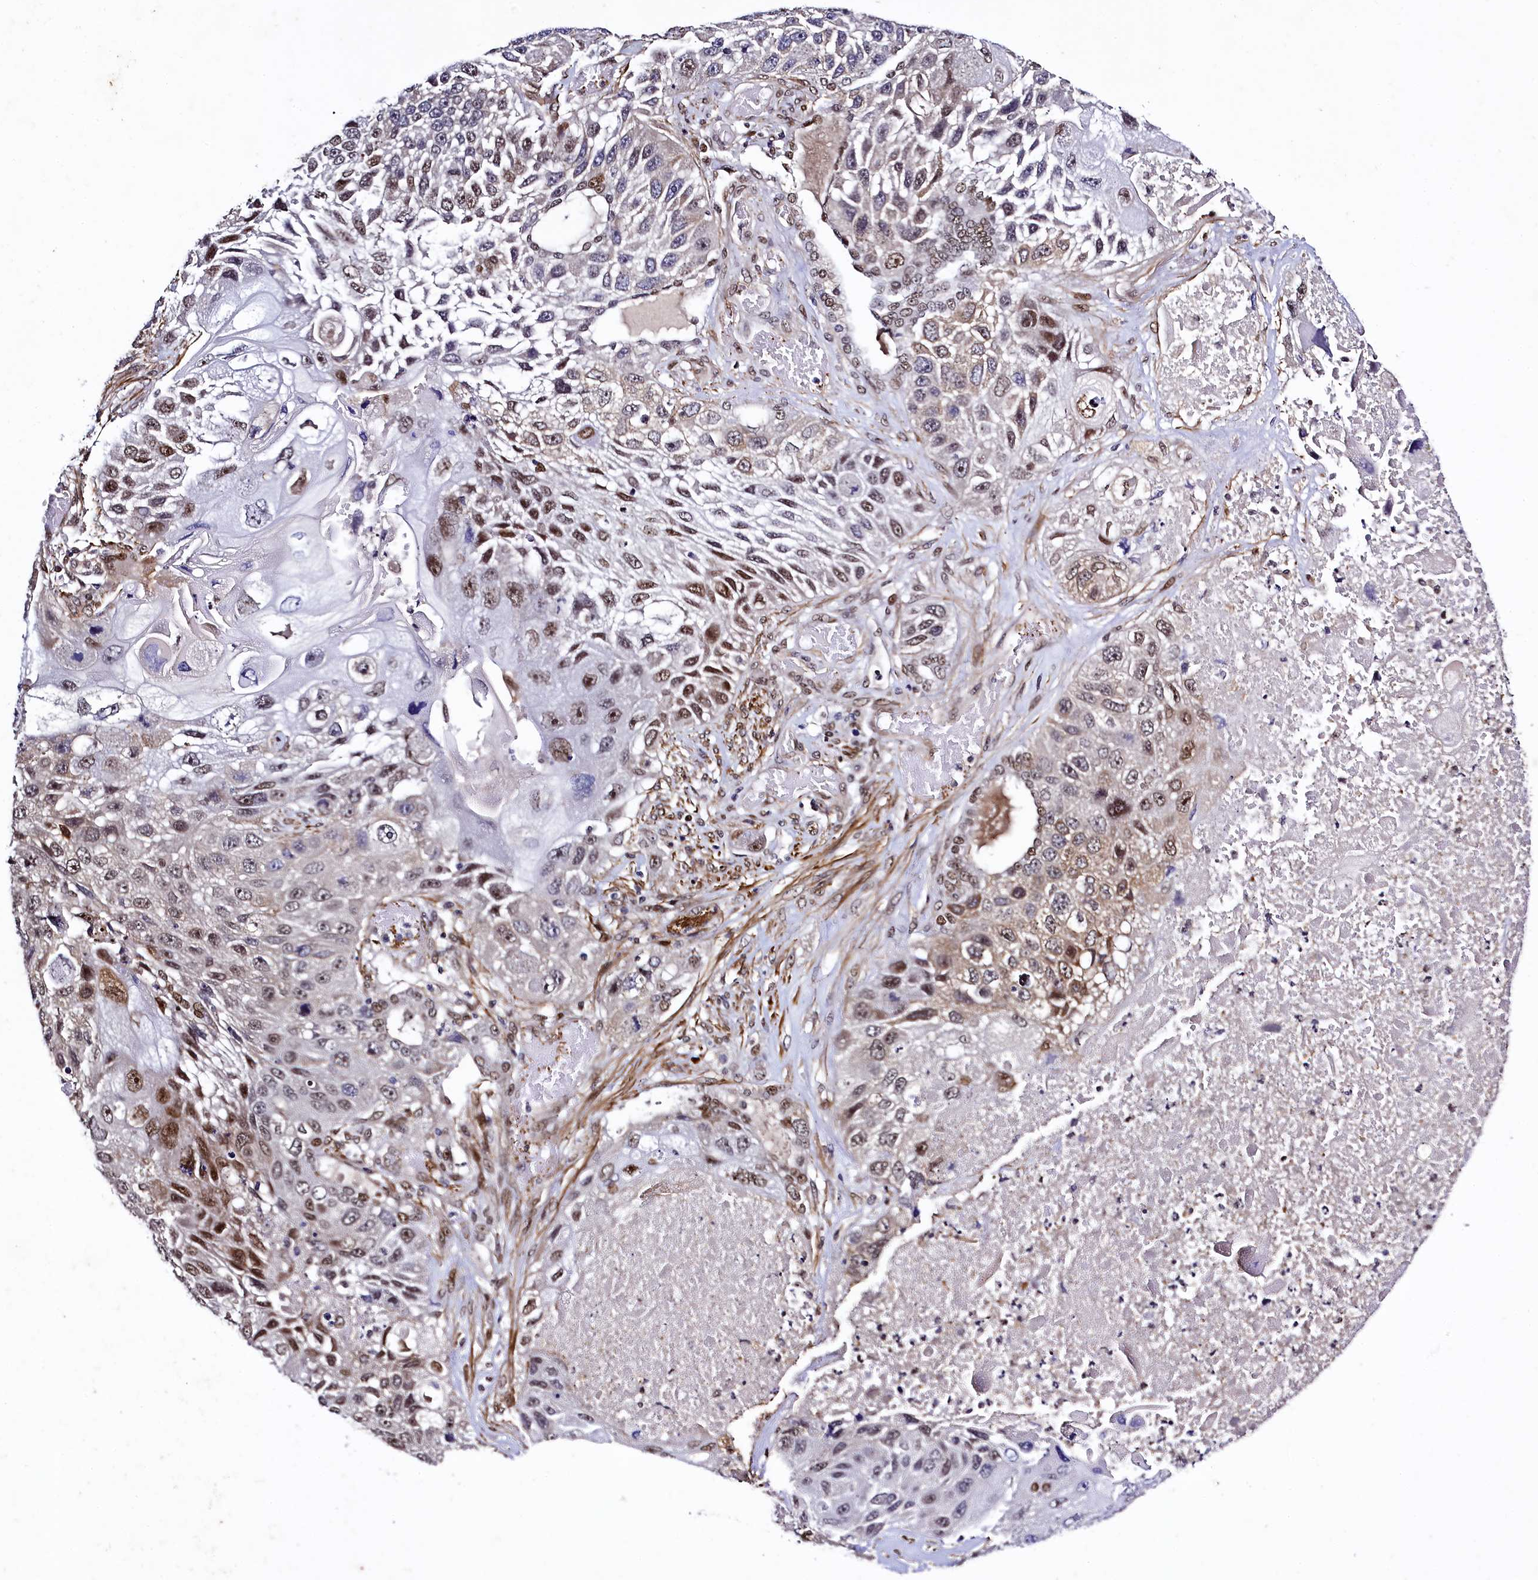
{"staining": {"intensity": "moderate", "quantity": "25%-75%", "location": "cytoplasmic/membranous,nuclear"}, "tissue": "lung cancer", "cell_type": "Tumor cells", "image_type": "cancer", "snomed": [{"axis": "morphology", "description": "Squamous cell carcinoma, NOS"}, {"axis": "topography", "description": "Lung"}], "caption": "Lung squamous cell carcinoma stained for a protein displays moderate cytoplasmic/membranous and nuclear positivity in tumor cells. (DAB (3,3'-diaminobenzidine) IHC with brightfield microscopy, high magnification).", "gene": "SAMD10", "patient": {"sex": "male", "age": 61}}